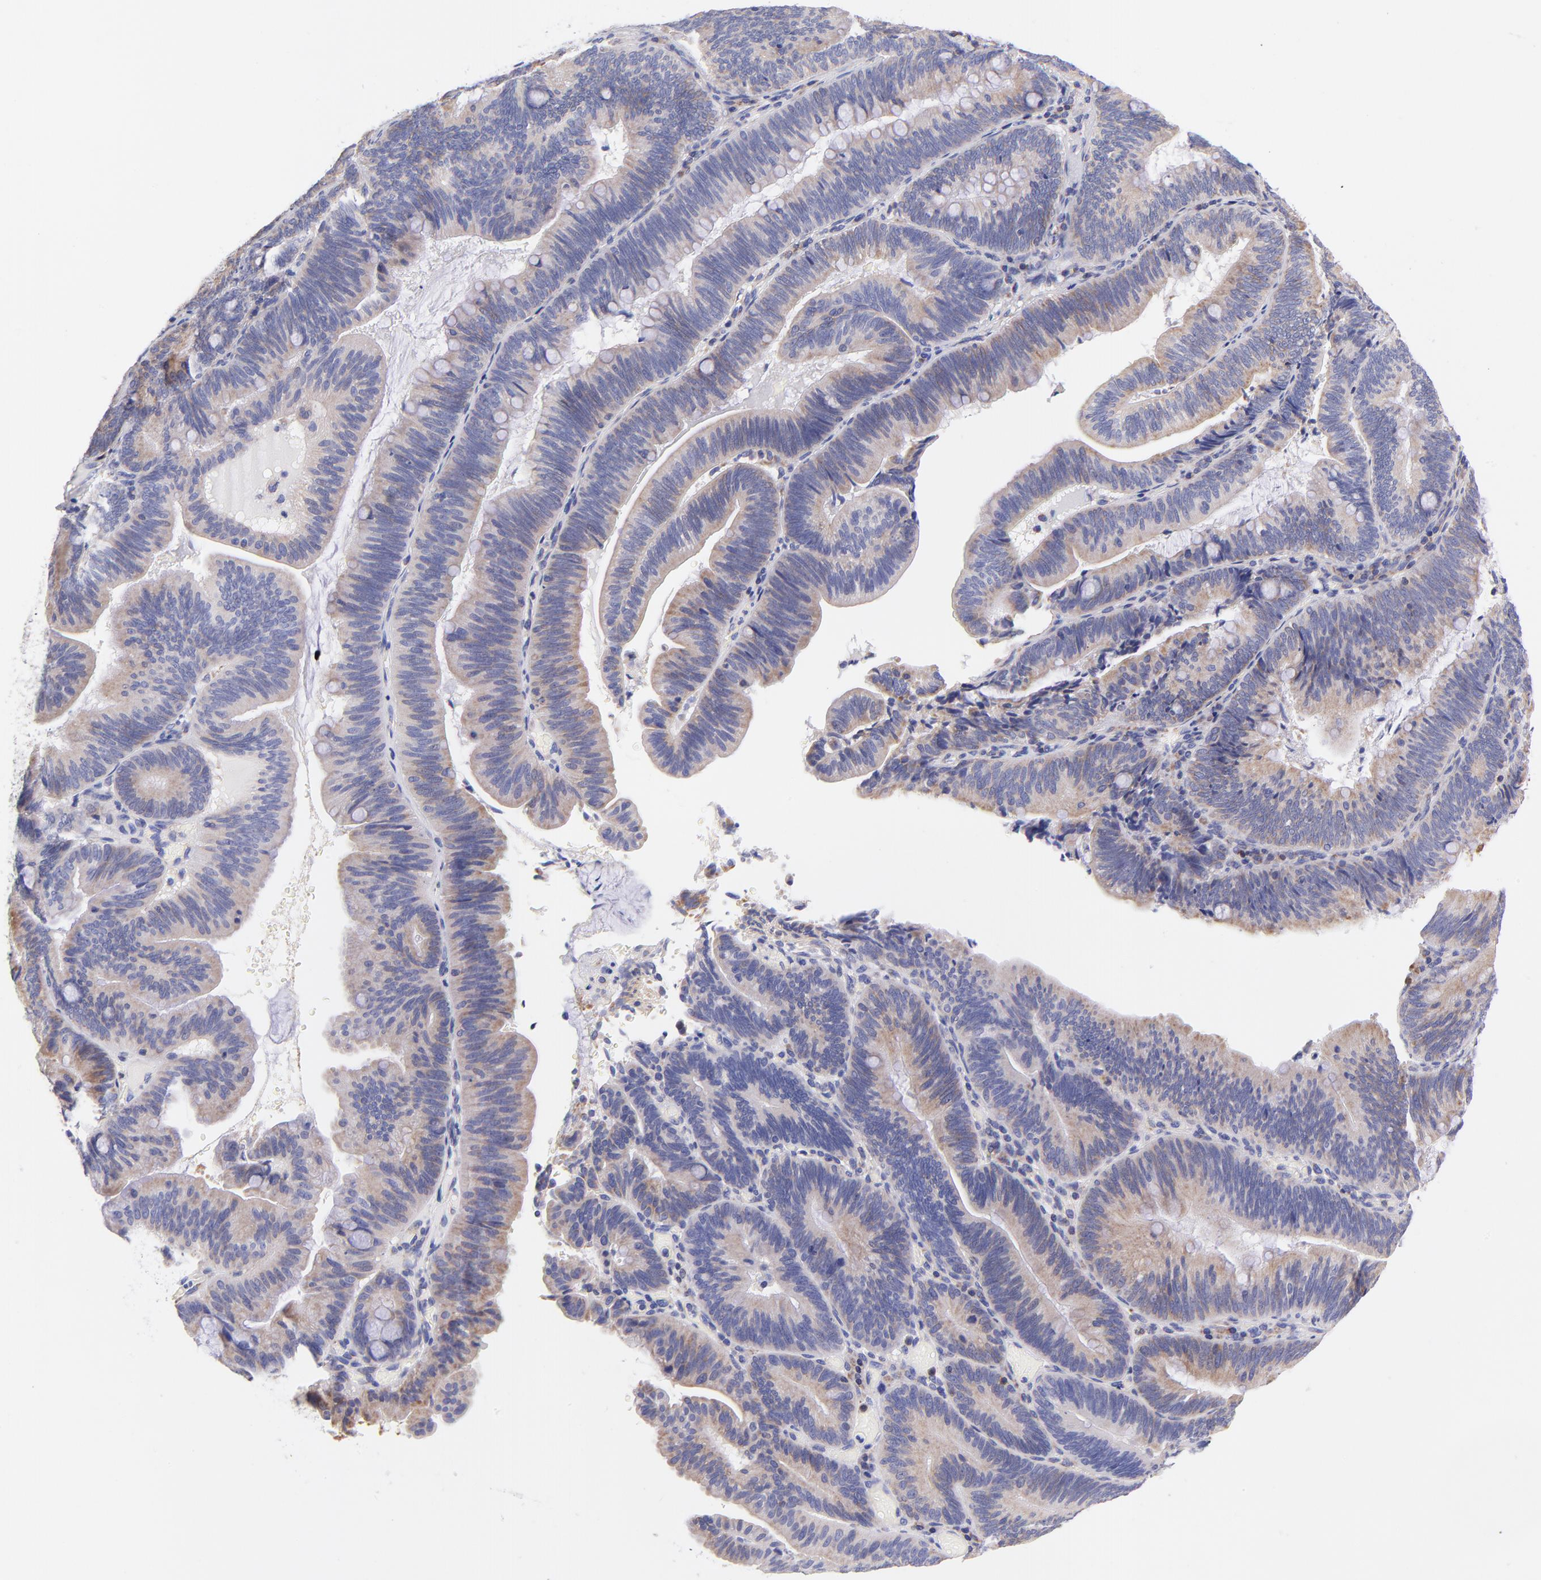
{"staining": {"intensity": "moderate", "quantity": "25%-75%", "location": "cytoplasmic/membranous"}, "tissue": "pancreatic cancer", "cell_type": "Tumor cells", "image_type": "cancer", "snomed": [{"axis": "morphology", "description": "Adenocarcinoma, NOS"}, {"axis": "topography", "description": "Pancreas"}], "caption": "Pancreatic adenocarcinoma stained with immunohistochemistry exhibits moderate cytoplasmic/membranous staining in about 25%-75% of tumor cells. The staining is performed using DAB brown chromogen to label protein expression. The nuclei are counter-stained blue using hematoxylin.", "gene": "NDUFB7", "patient": {"sex": "male", "age": 82}}